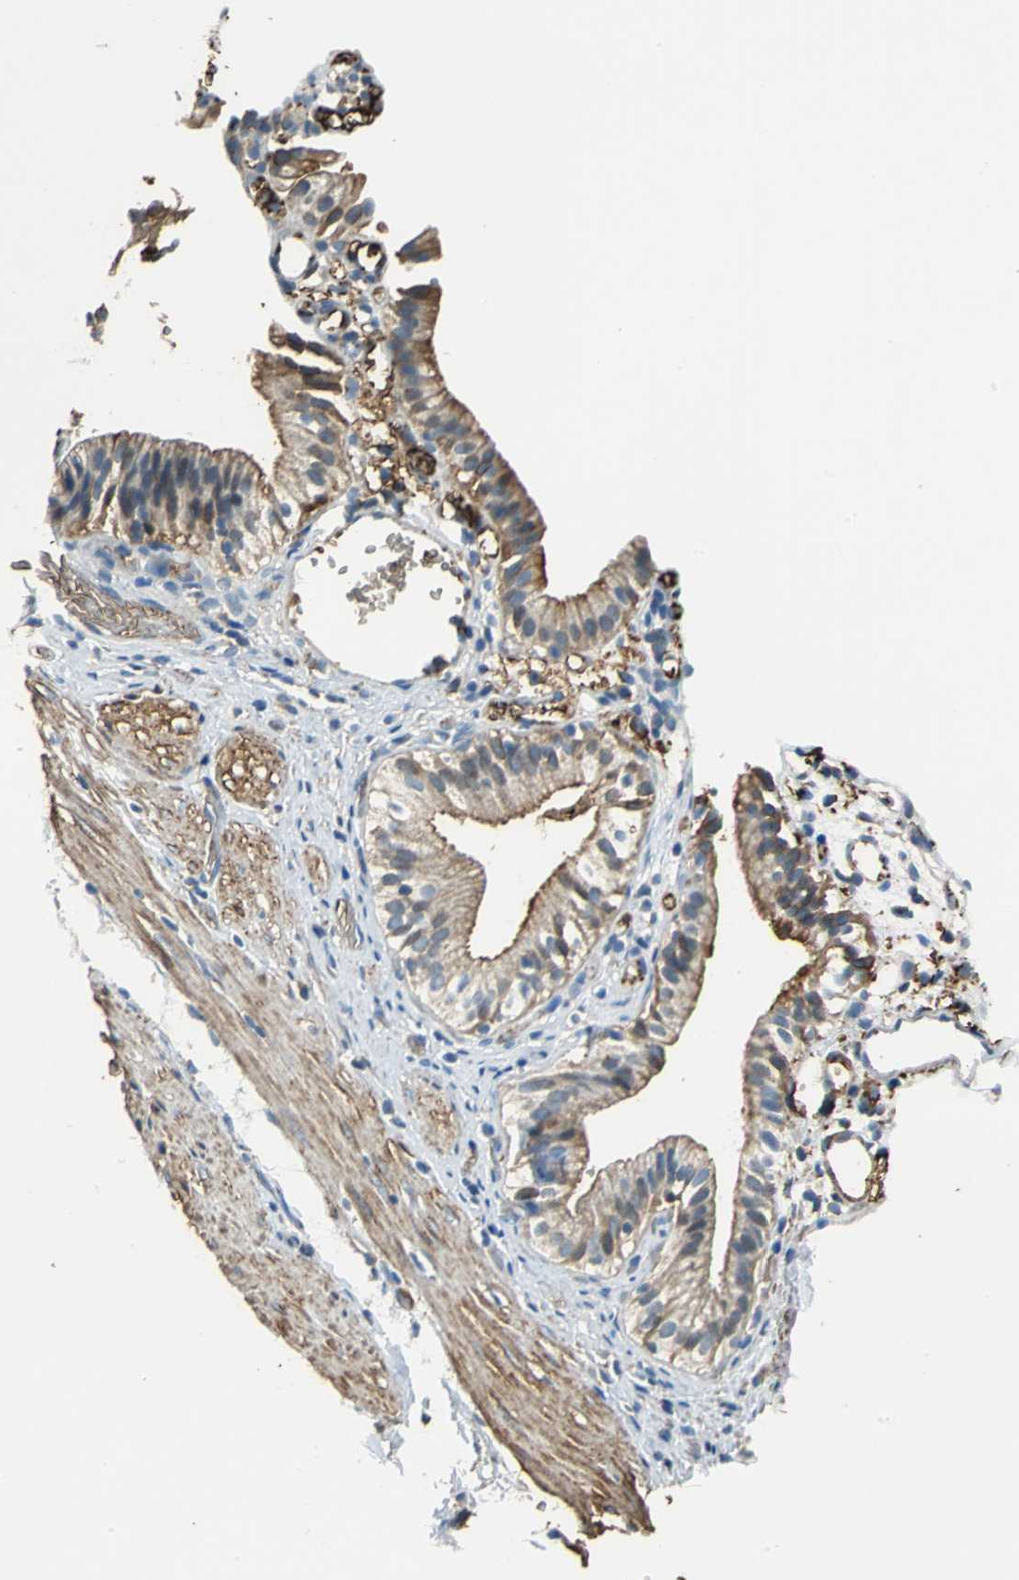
{"staining": {"intensity": "strong", "quantity": ">75%", "location": "cytoplasmic/membranous"}, "tissue": "gallbladder", "cell_type": "Glandular cells", "image_type": "normal", "snomed": [{"axis": "morphology", "description": "Normal tissue, NOS"}, {"axis": "topography", "description": "Gallbladder"}], "caption": "Immunohistochemical staining of benign gallbladder exhibits high levels of strong cytoplasmic/membranous staining in about >75% of glandular cells. (Brightfield microscopy of DAB IHC at high magnification).", "gene": "PARVA", "patient": {"sex": "male", "age": 65}}